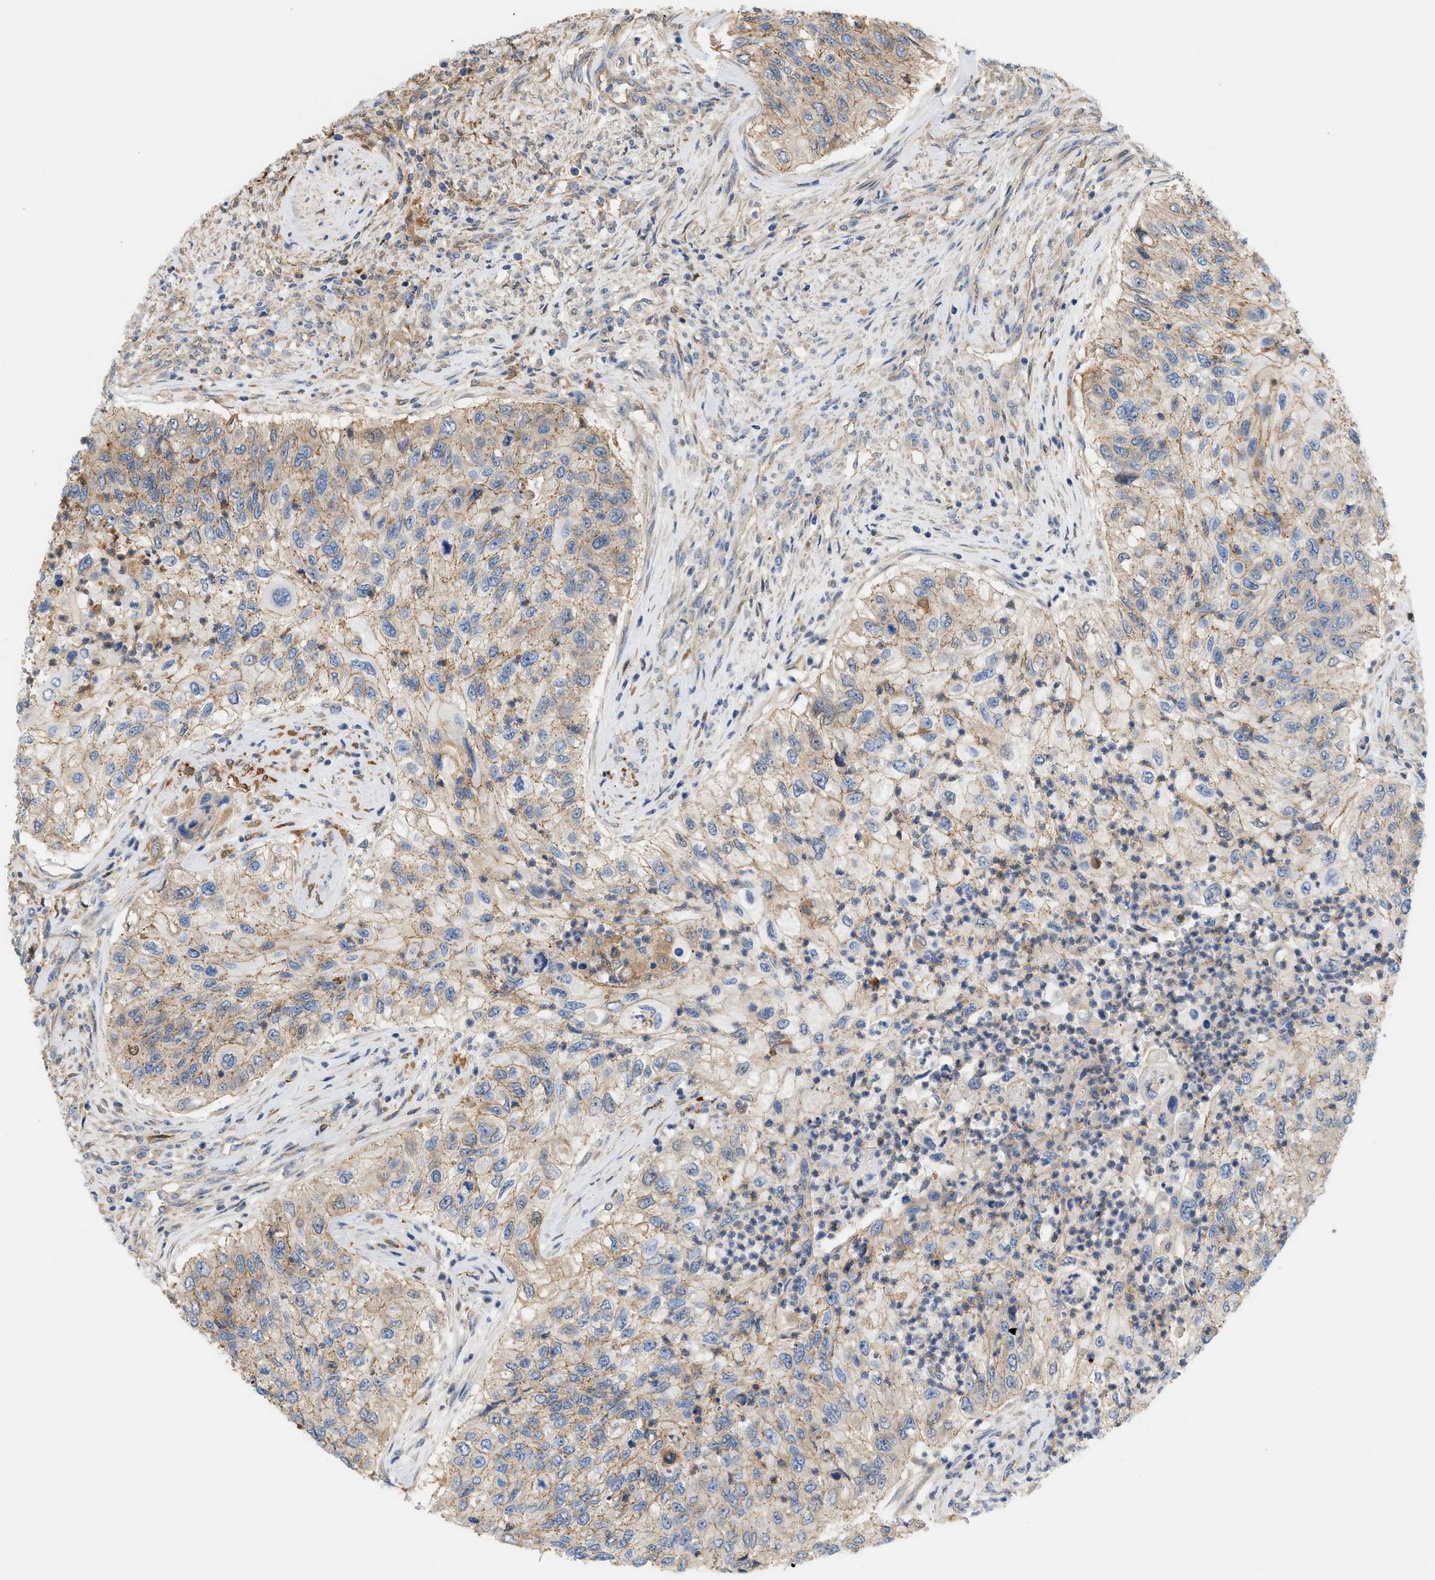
{"staining": {"intensity": "weak", "quantity": ">75%", "location": "cytoplasmic/membranous"}, "tissue": "urothelial cancer", "cell_type": "Tumor cells", "image_type": "cancer", "snomed": [{"axis": "morphology", "description": "Urothelial carcinoma, High grade"}, {"axis": "topography", "description": "Urinary bladder"}], "caption": "Protein expression analysis of human high-grade urothelial carcinoma reveals weak cytoplasmic/membranous staining in about >75% of tumor cells. (IHC, brightfield microscopy, high magnification).", "gene": "CTXN1", "patient": {"sex": "female", "age": 60}}